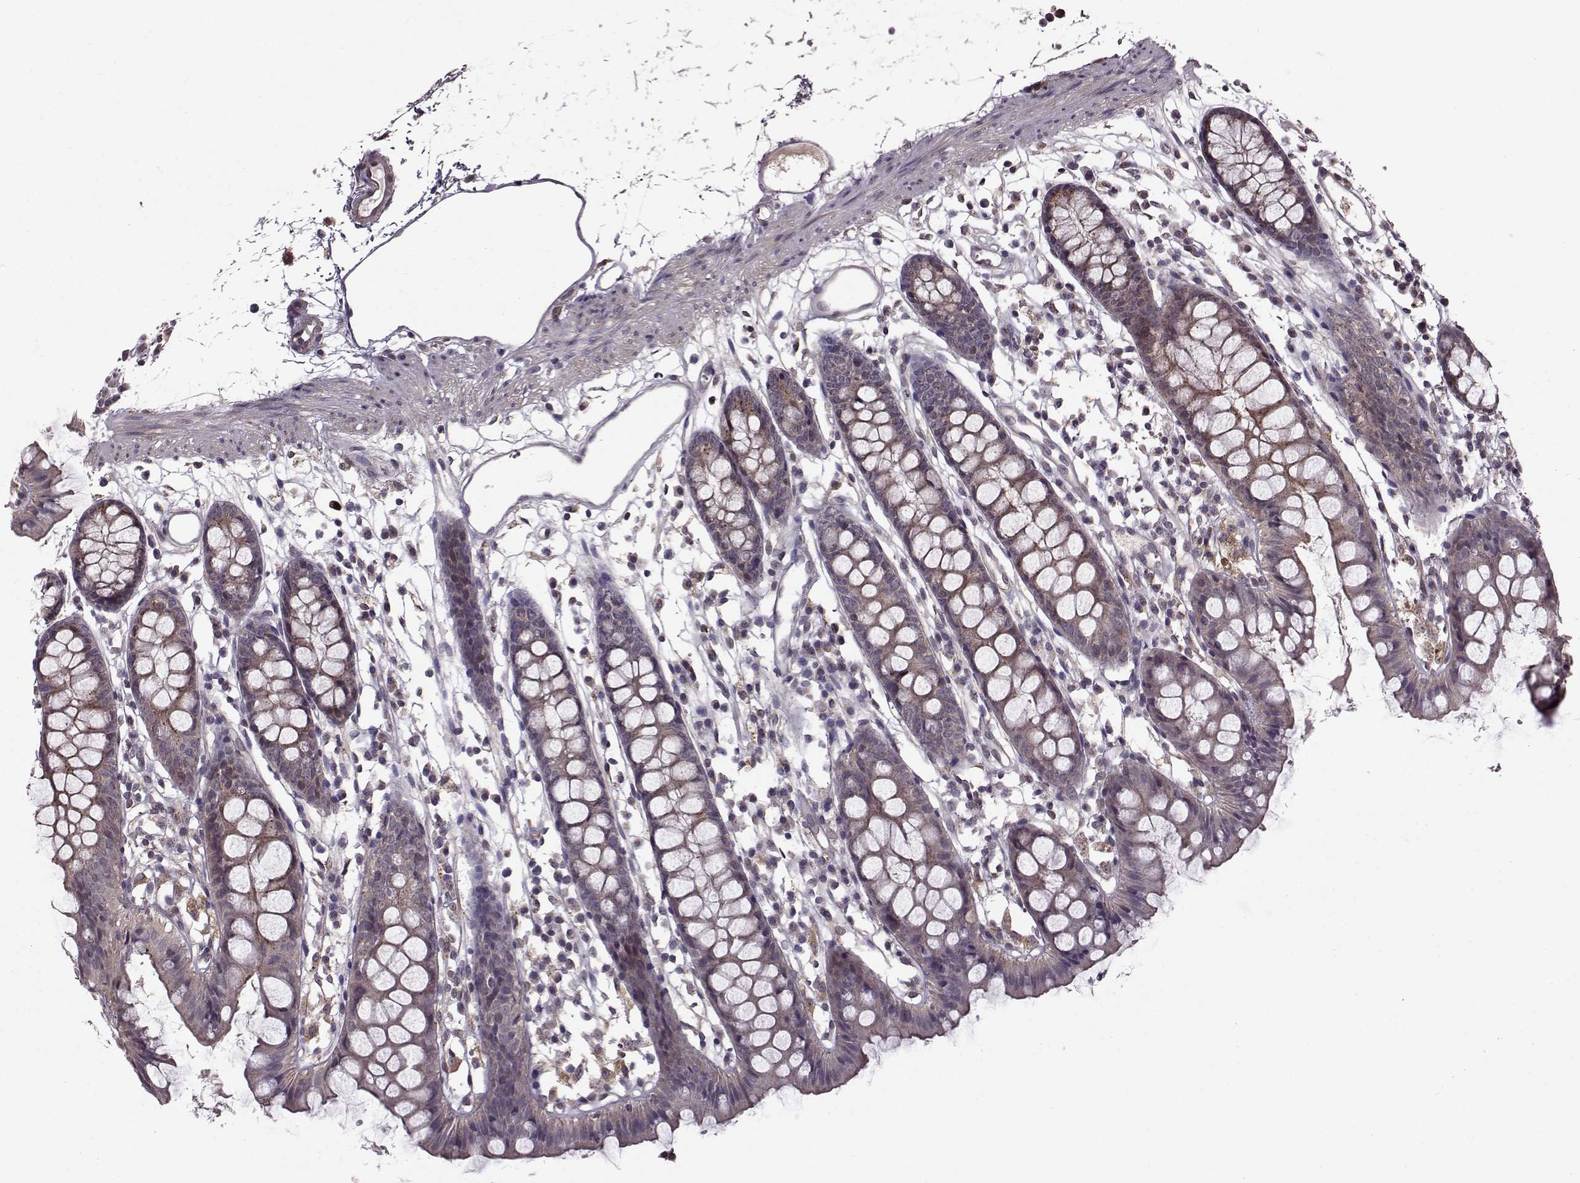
{"staining": {"intensity": "negative", "quantity": "none", "location": "none"}, "tissue": "colon", "cell_type": "Endothelial cells", "image_type": "normal", "snomed": [{"axis": "morphology", "description": "Normal tissue, NOS"}, {"axis": "topography", "description": "Colon"}], "caption": "DAB (3,3'-diaminobenzidine) immunohistochemical staining of unremarkable human colon demonstrates no significant positivity in endothelial cells.", "gene": "FNIP2", "patient": {"sex": "male", "age": 47}}